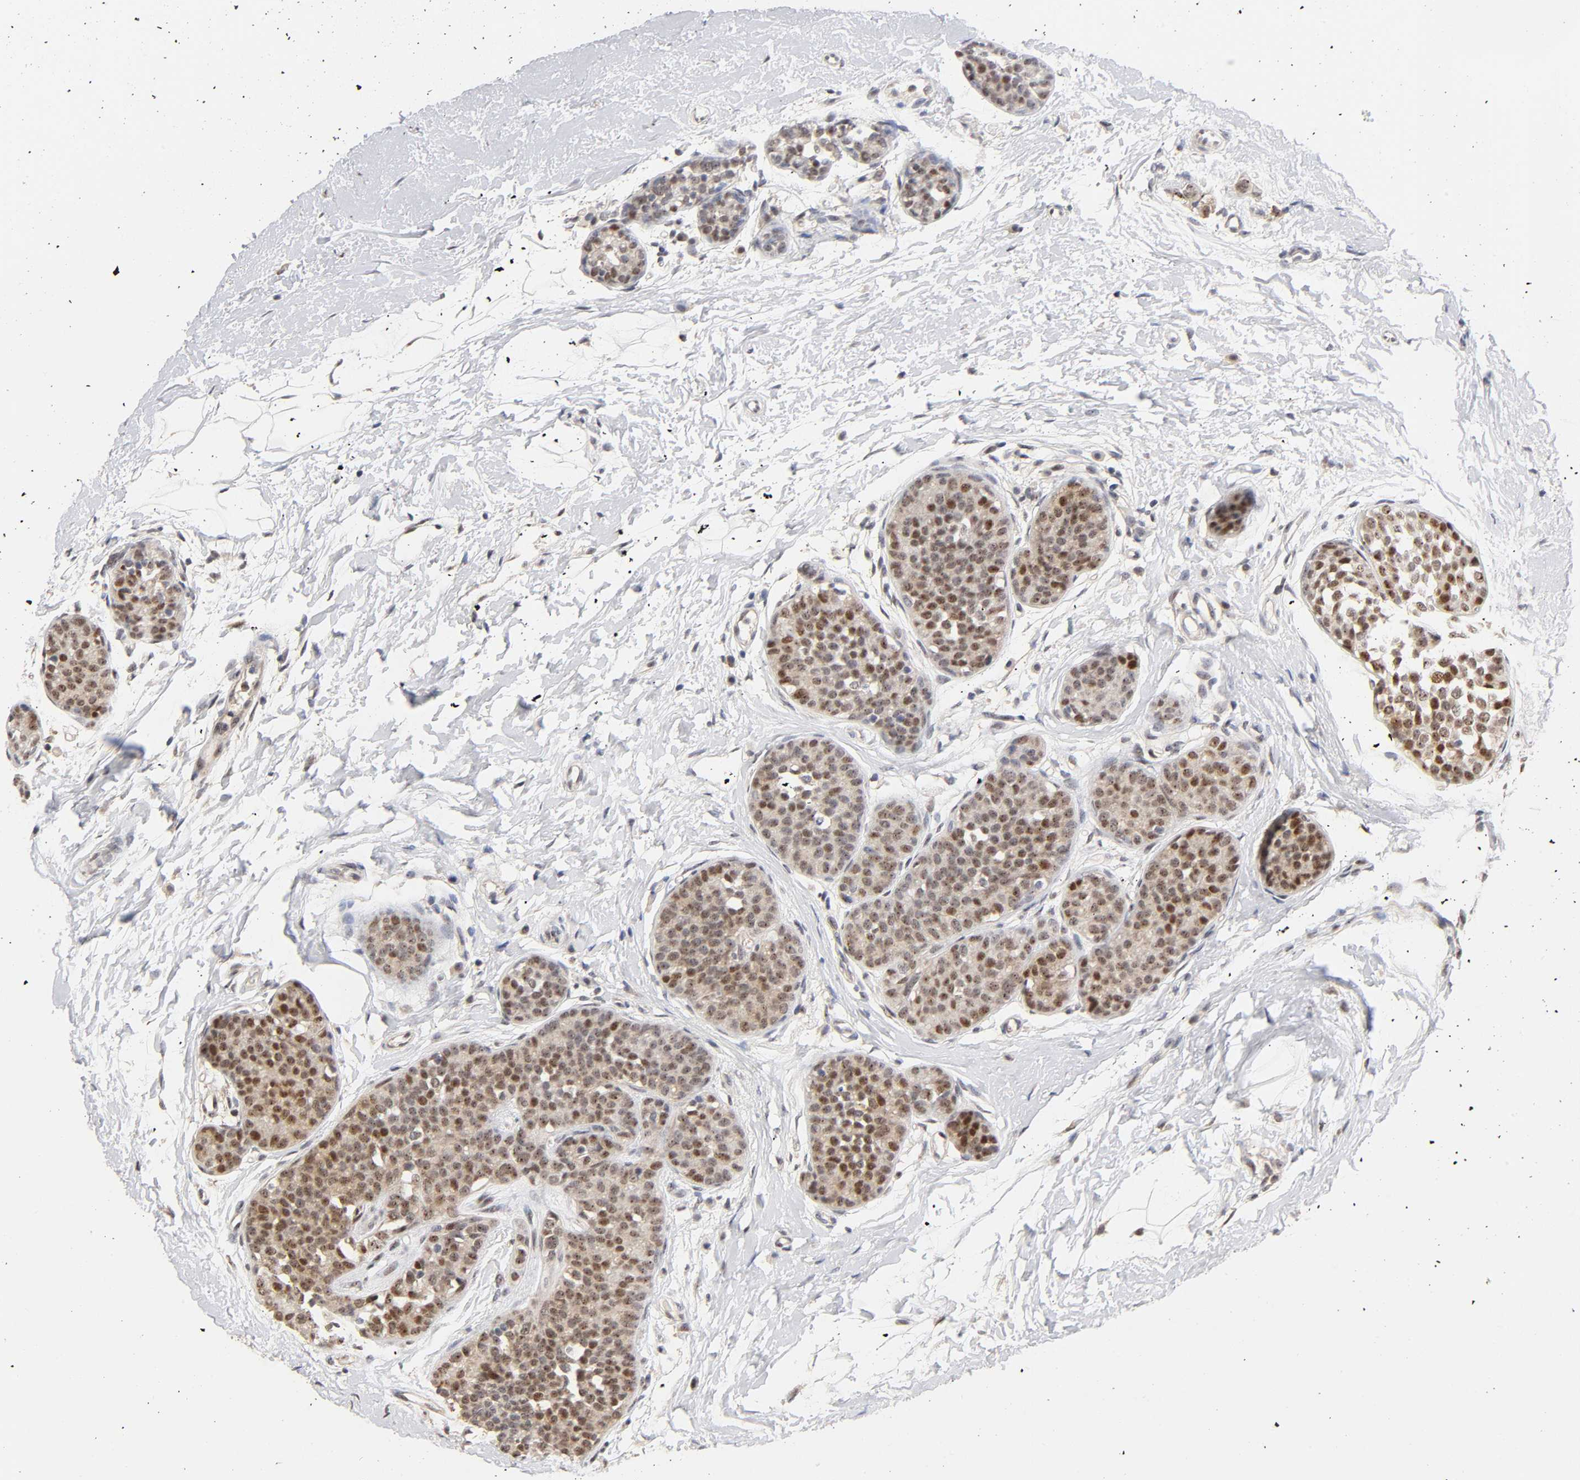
{"staining": {"intensity": "weak", "quantity": "25%-75%", "location": "nuclear"}, "tissue": "breast cancer", "cell_type": "Tumor cells", "image_type": "cancer", "snomed": [{"axis": "morphology", "description": "Lobular carcinoma, in situ"}, {"axis": "morphology", "description": "Lobular carcinoma"}, {"axis": "topography", "description": "Breast"}], "caption": "Immunohistochemistry photomicrograph of neoplastic tissue: human breast cancer (lobular carcinoma in situ) stained using immunohistochemistry shows low levels of weak protein expression localized specifically in the nuclear of tumor cells, appearing as a nuclear brown color.", "gene": "TP53RK", "patient": {"sex": "female", "age": 41}}